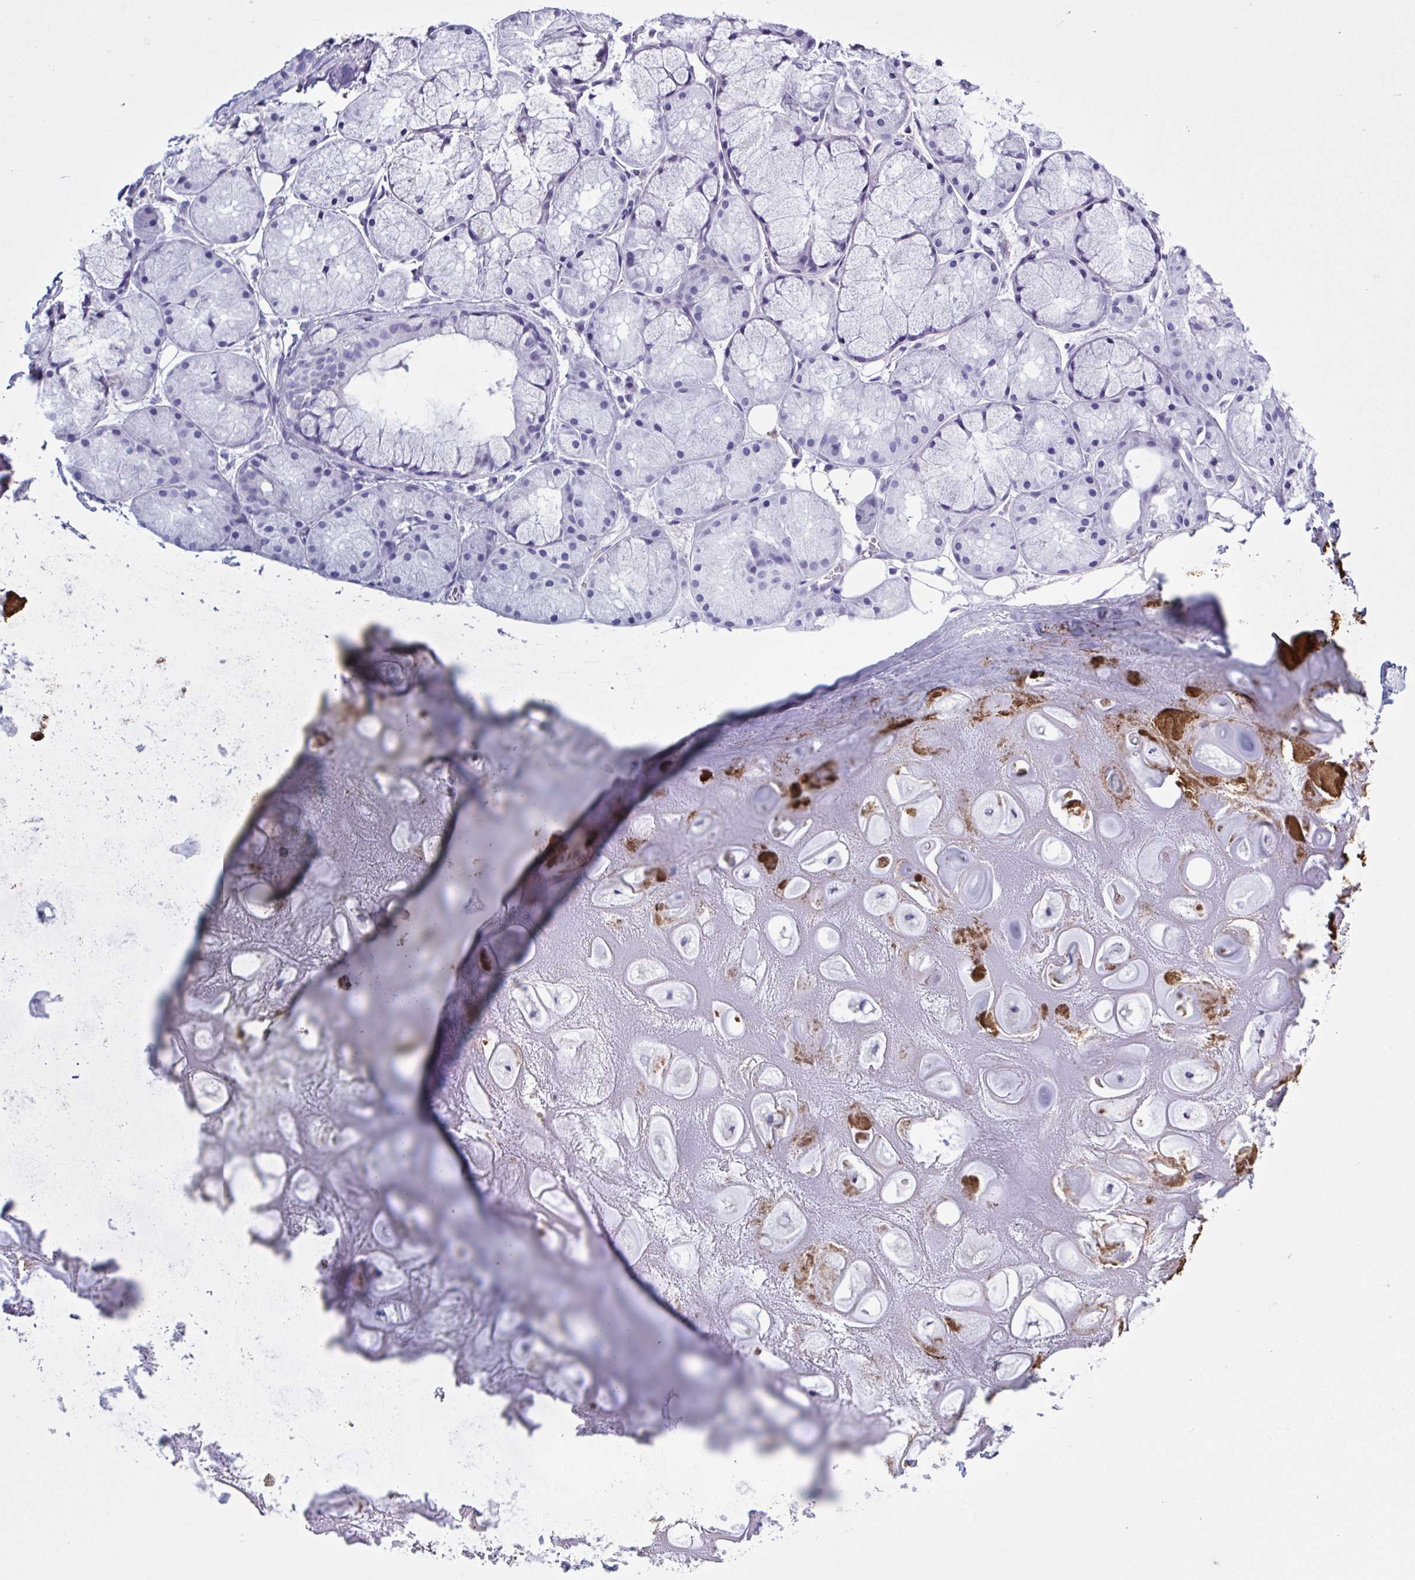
{"staining": {"intensity": "negative", "quantity": "none", "location": "none"}, "tissue": "adipose tissue", "cell_type": "Adipocytes", "image_type": "normal", "snomed": [{"axis": "morphology", "description": "Normal tissue, NOS"}, {"axis": "topography", "description": "Lymph node"}, {"axis": "topography", "description": "Cartilage tissue"}, {"axis": "topography", "description": "Nasopharynx"}], "caption": "The IHC photomicrograph has no significant staining in adipocytes of adipose tissue.", "gene": "USP35", "patient": {"sex": "male", "age": 63}}